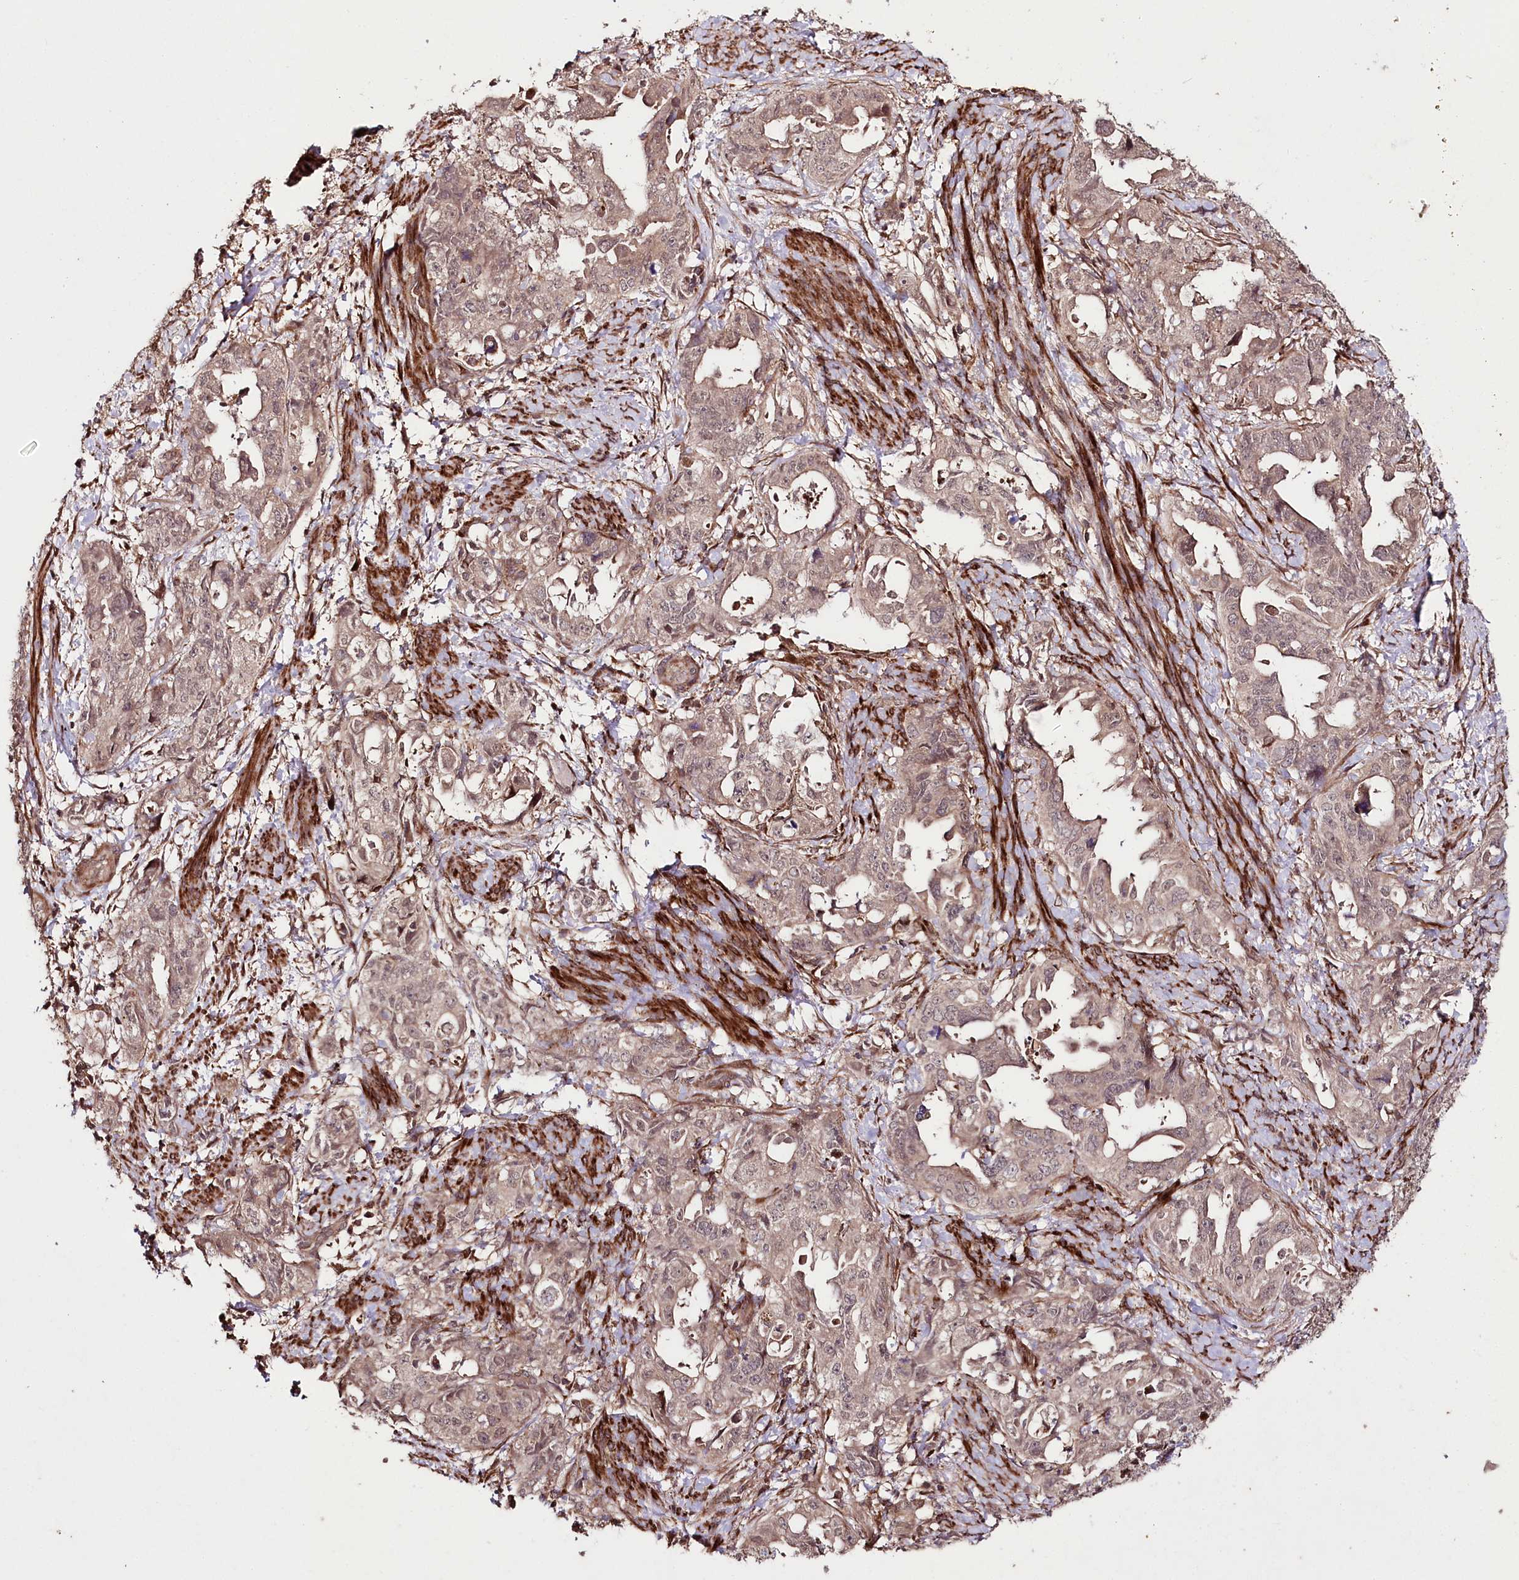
{"staining": {"intensity": "weak", "quantity": ">75%", "location": "cytoplasmic/membranous"}, "tissue": "endometrial cancer", "cell_type": "Tumor cells", "image_type": "cancer", "snomed": [{"axis": "morphology", "description": "Adenocarcinoma, NOS"}, {"axis": "topography", "description": "Endometrium"}], "caption": "Protein staining of endometrial cancer (adenocarcinoma) tissue shows weak cytoplasmic/membranous expression in about >75% of tumor cells.", "gene": "PHLDB1", "patient": {"sex": "female", "age": 65}}